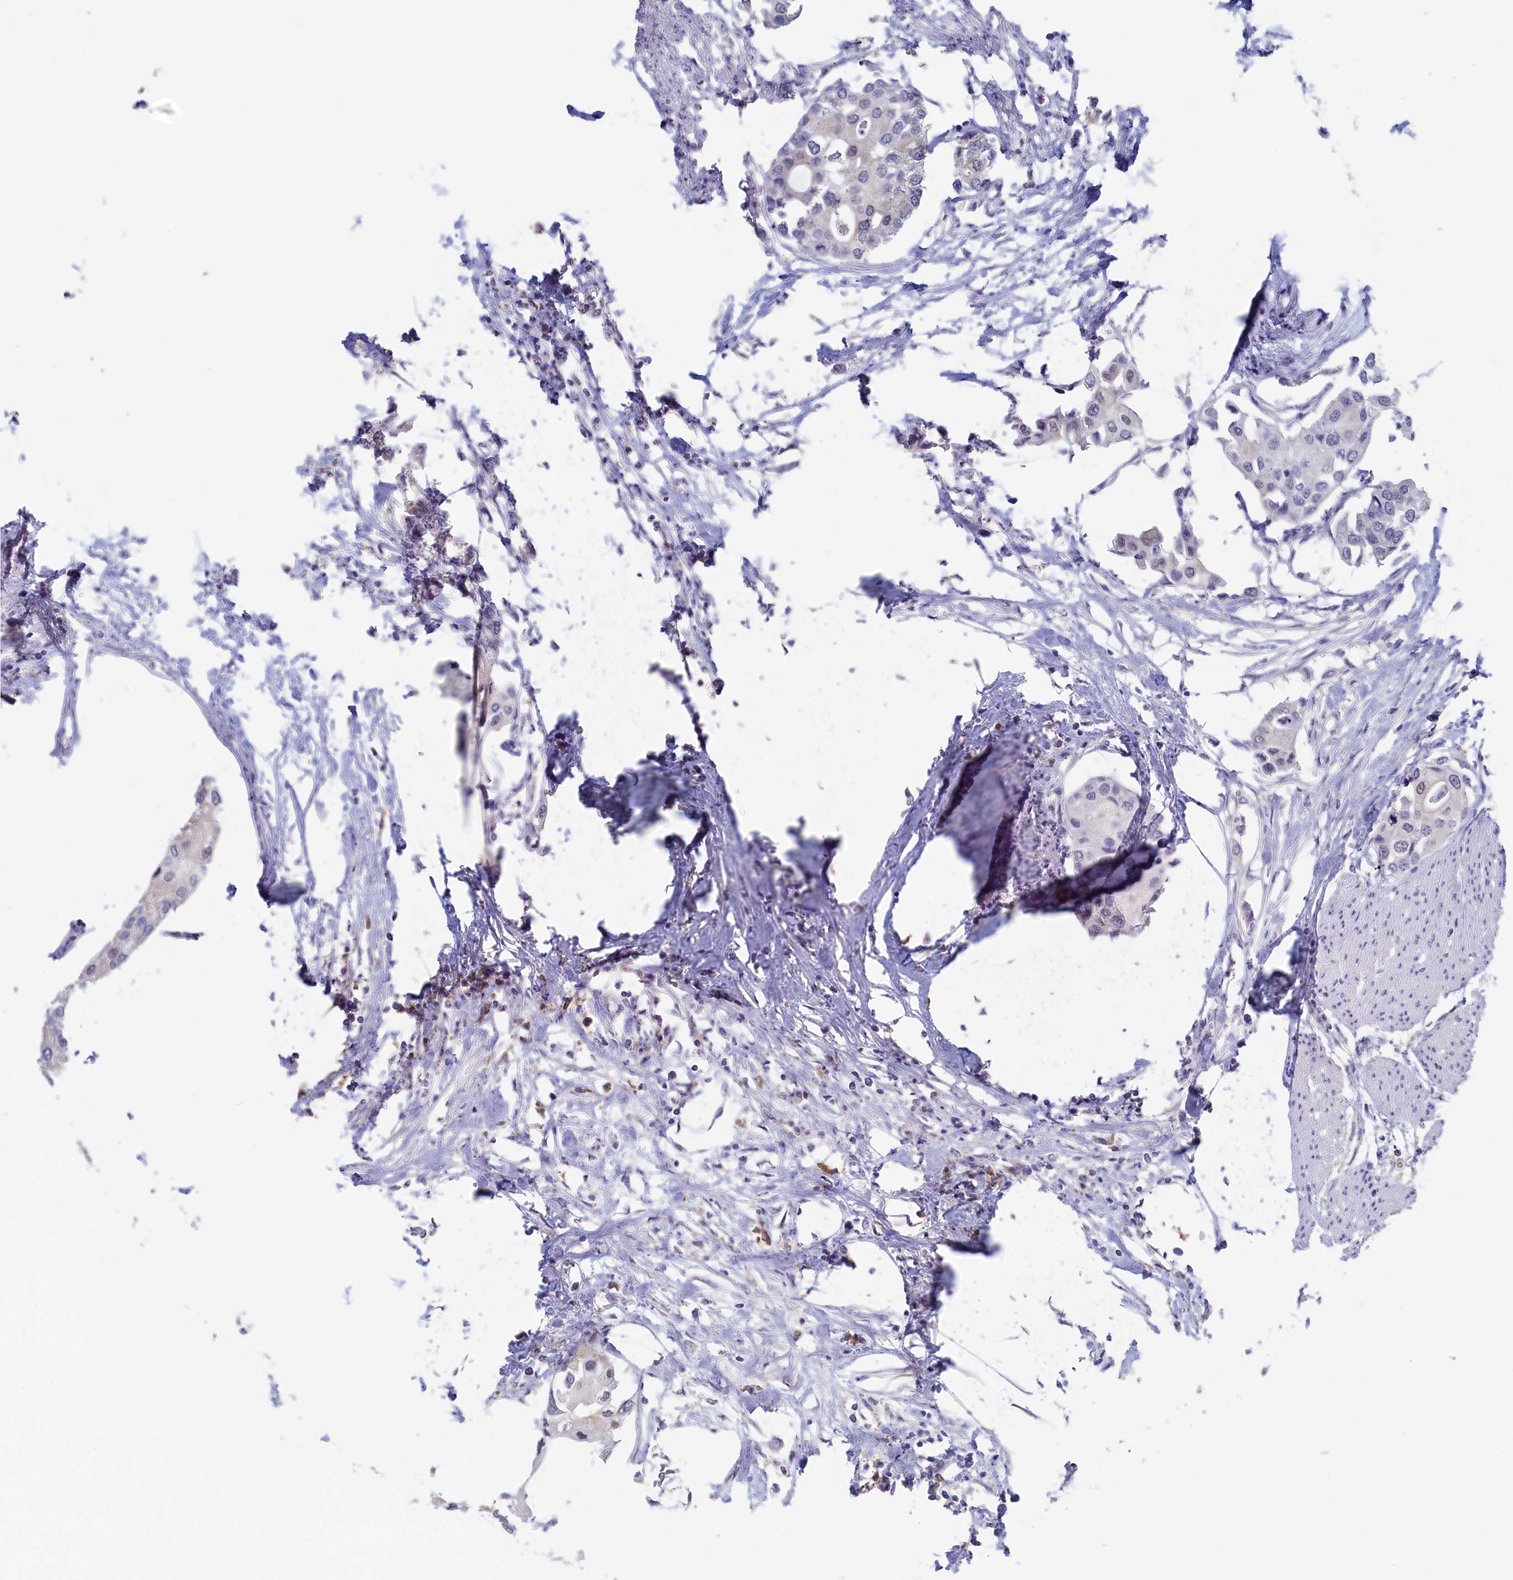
{"staining": {"intensity": "negative", "quantity": "none", "location": "none"}, "tissue": "urothelial cancer", "cell_type": "Tumor cells", "image_type": "cancer", "snomed": [{"axis": "morphology", "description": "Urothelial carcinoma, High grade"}, {"axis": "topography", "description": "Urinary bladder"}], "caption": "Histopathology image shows no protein expression in tumor cells of urothelial carcinoma (high-grade) tissue. (Brightfield microscopy of DAB IHC at high magnification).", "gene": "MOSPD3", "patient": {"sex": "male", "age": 64}}